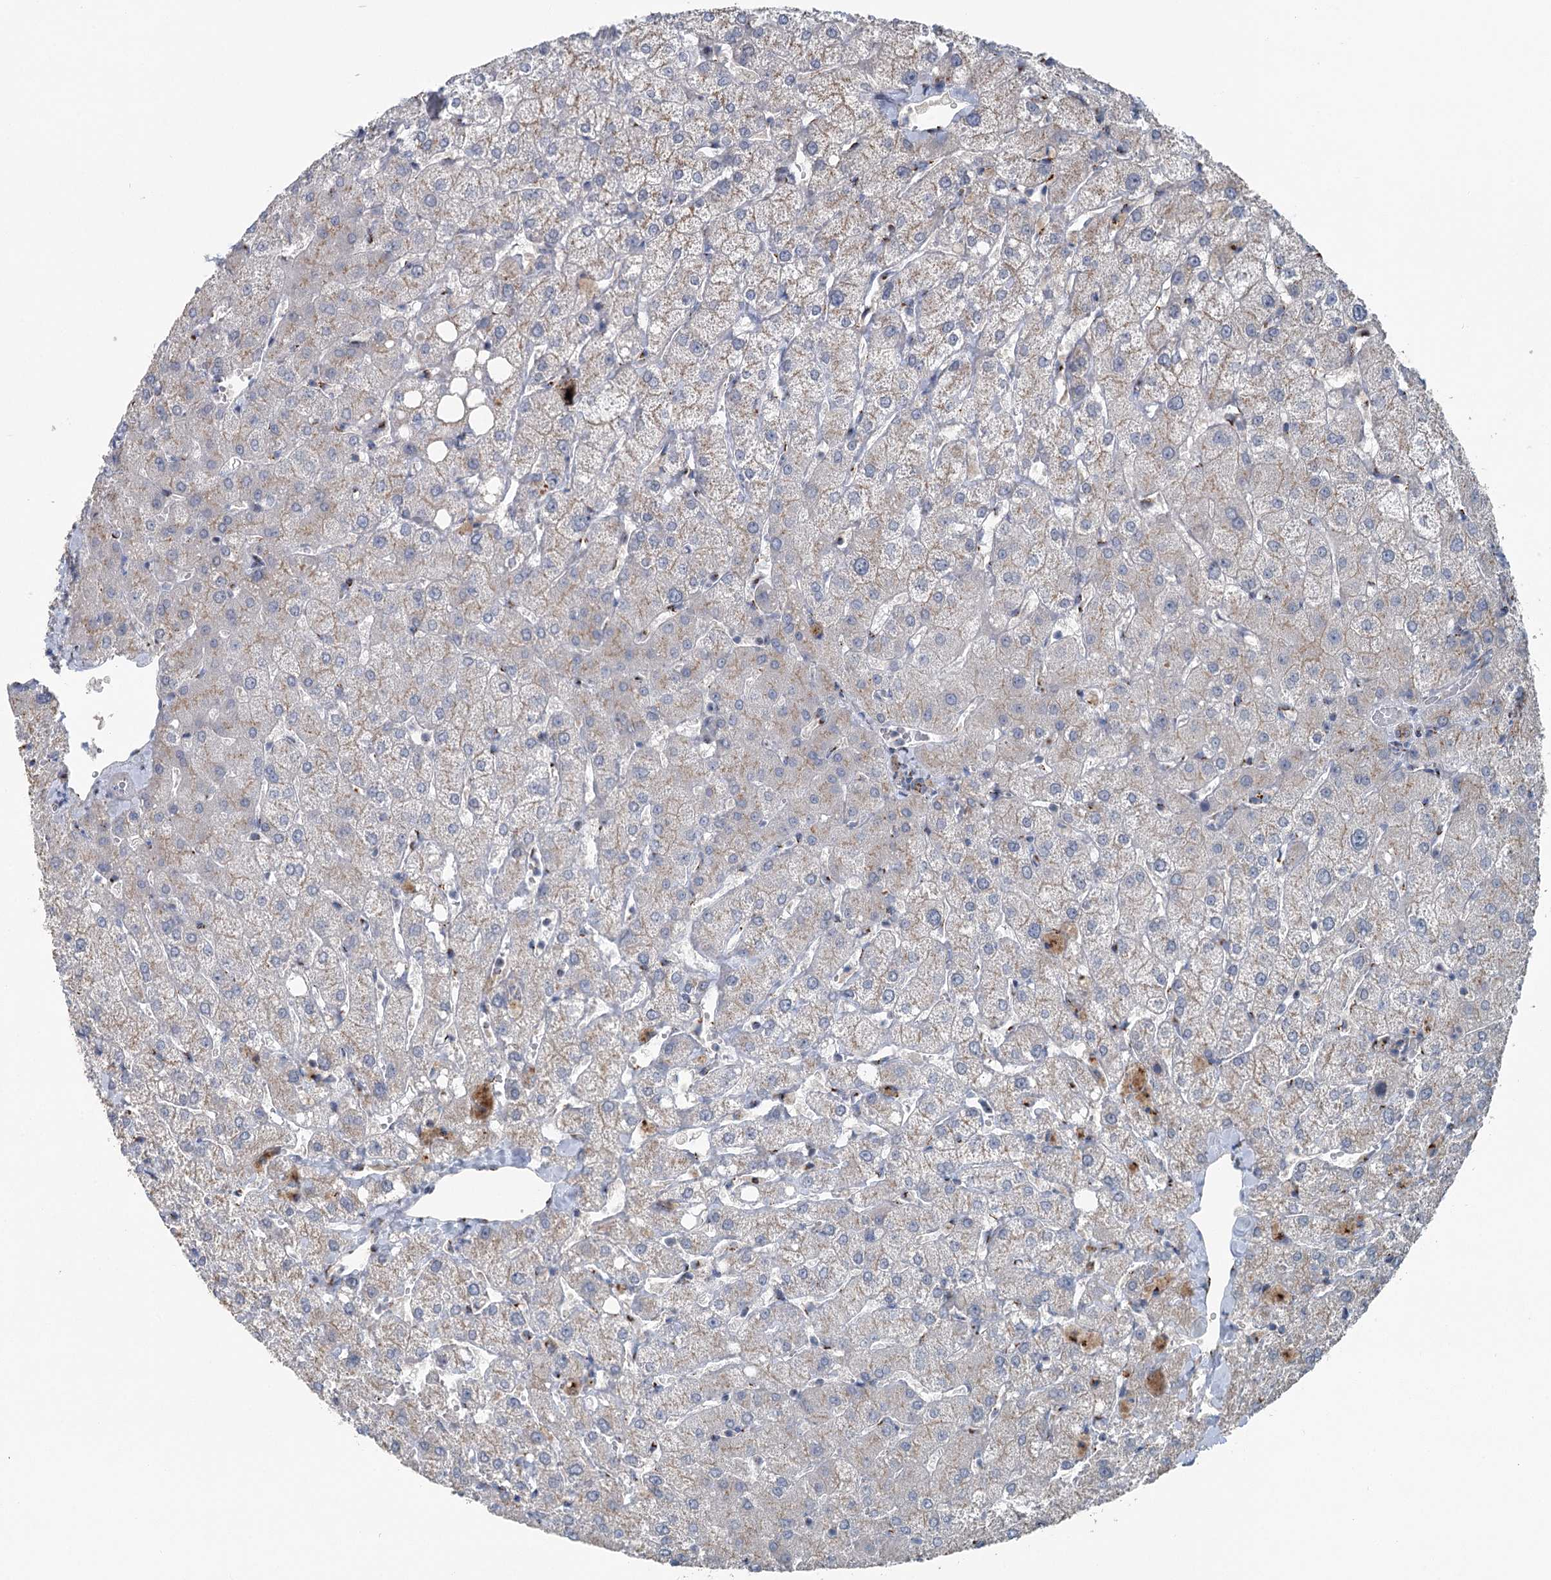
{"staining": {"intensity": "weak", "quantity": "<25%", "location": "cytoplasmic/membranous"}, "tissue": "liver", "cell_type": "Cholangiocytes", "image_type": "normal", "snomed": [{"axis": "morphology", "description": "Normal tissue, NOS"}, {"axis": "topography", "description": "Liver"}], "caption": "Immunohistochemistry of normal liver exhibits no positivity in cholangiocytes. (DAB (3,3'-diaminobenzidine) immunohistochemistry visualized using brightfield microscopy, high magnification).", "gene": "ITIH5", "patient": {"sex": "female", "age": 54}}